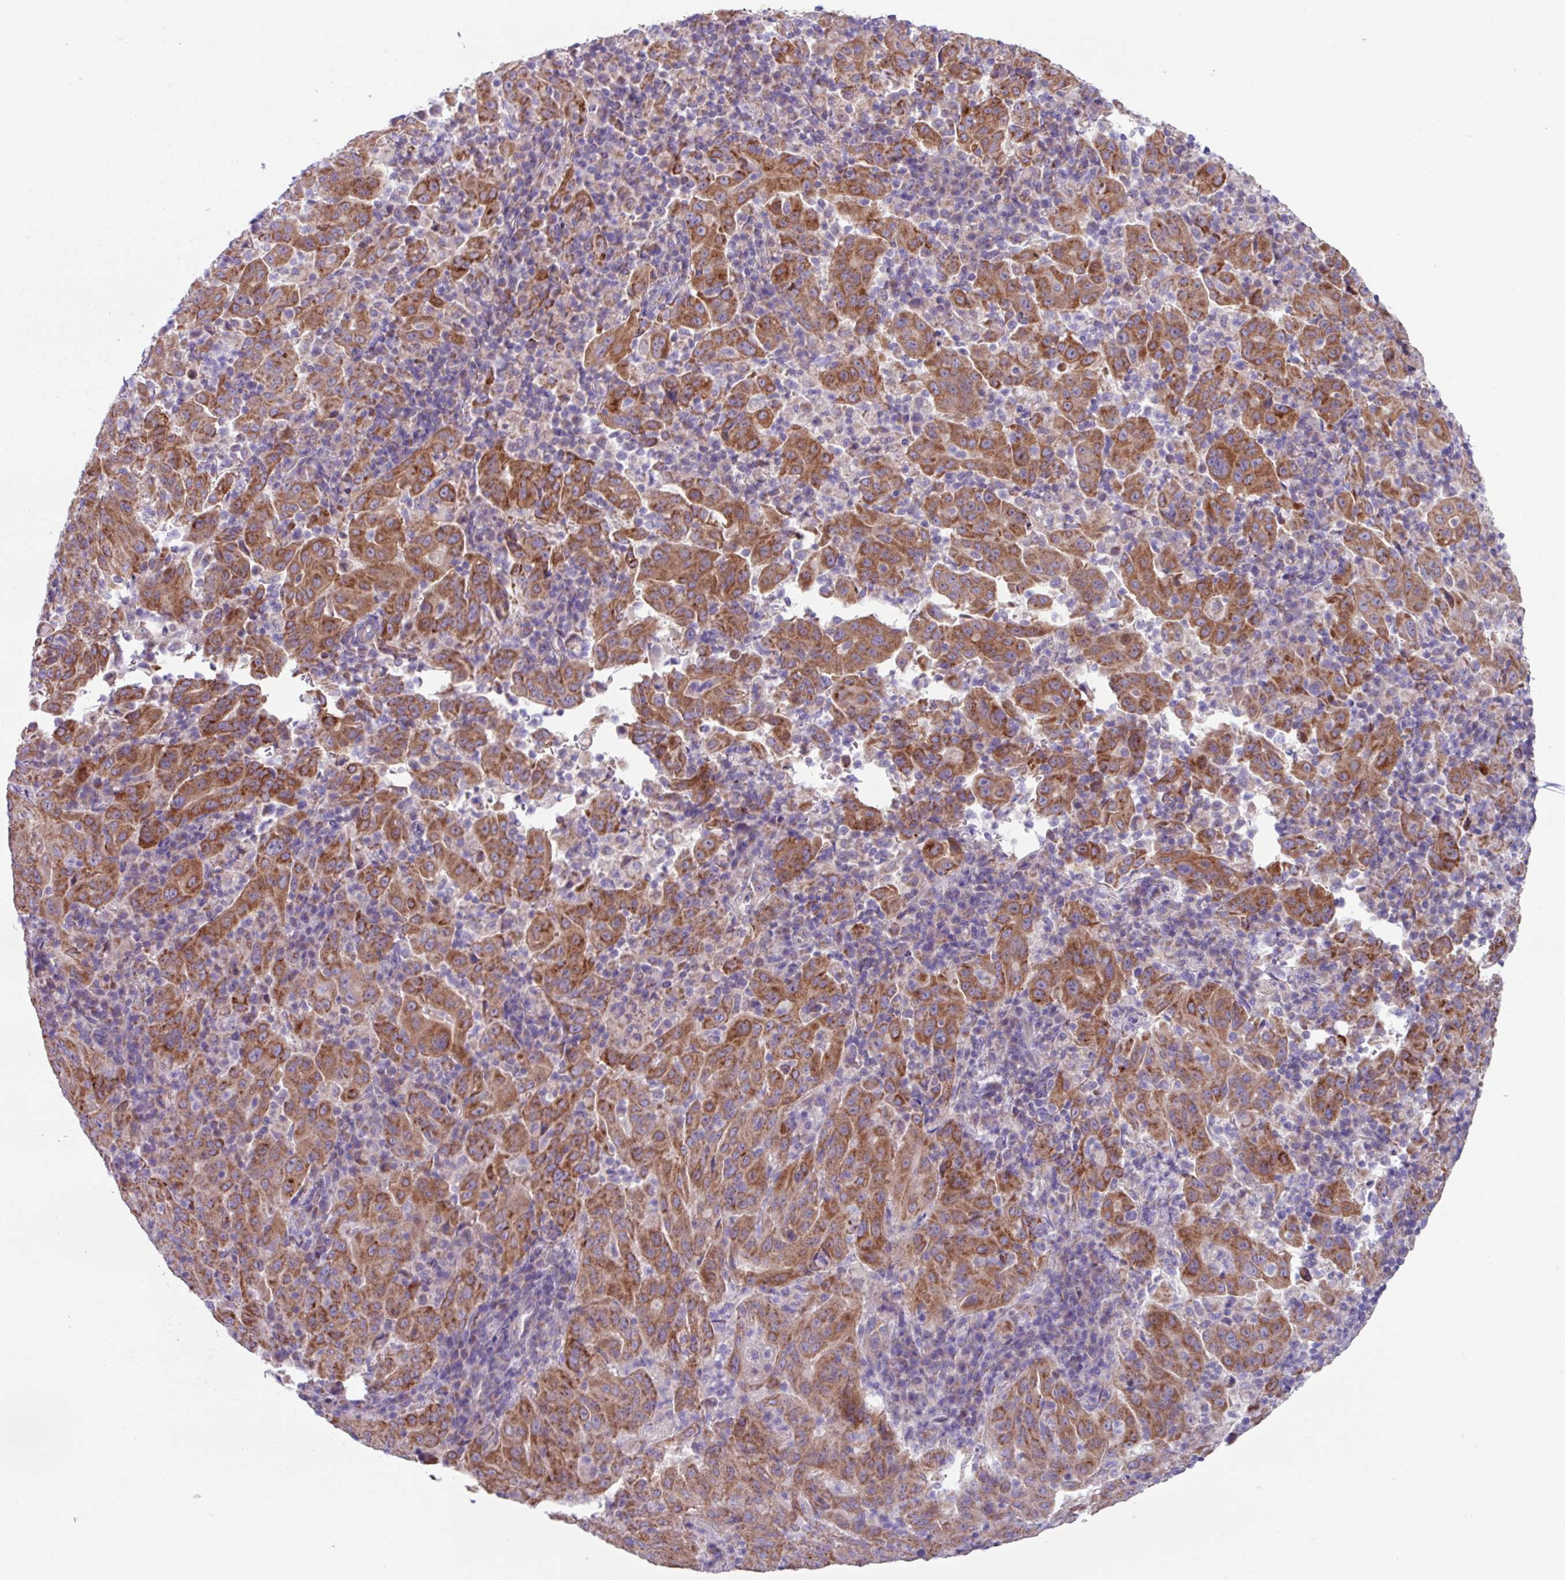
{"staining": {"intensity": "strong", "quantity": ">75%", "location": "cytoplasmic/membranous"}, "tissue": "pancreatic cancer", "cell_type": "Tumor cells", "image_type": "cancer", "snomed": [{"axis": "morphology", "description": "Adenocarcinoma, NOS"}, {"axis": "topography", "description": "Pancreas"}], "caption": "Human adenocarcinoma (pancreatic) stained for a protein (brown) displays strong cytoplasmic/membranous positive expression in about >75% of tumor cells.", "gene": "OTULIN", "patient": {"sex": "male", "age": 63}}